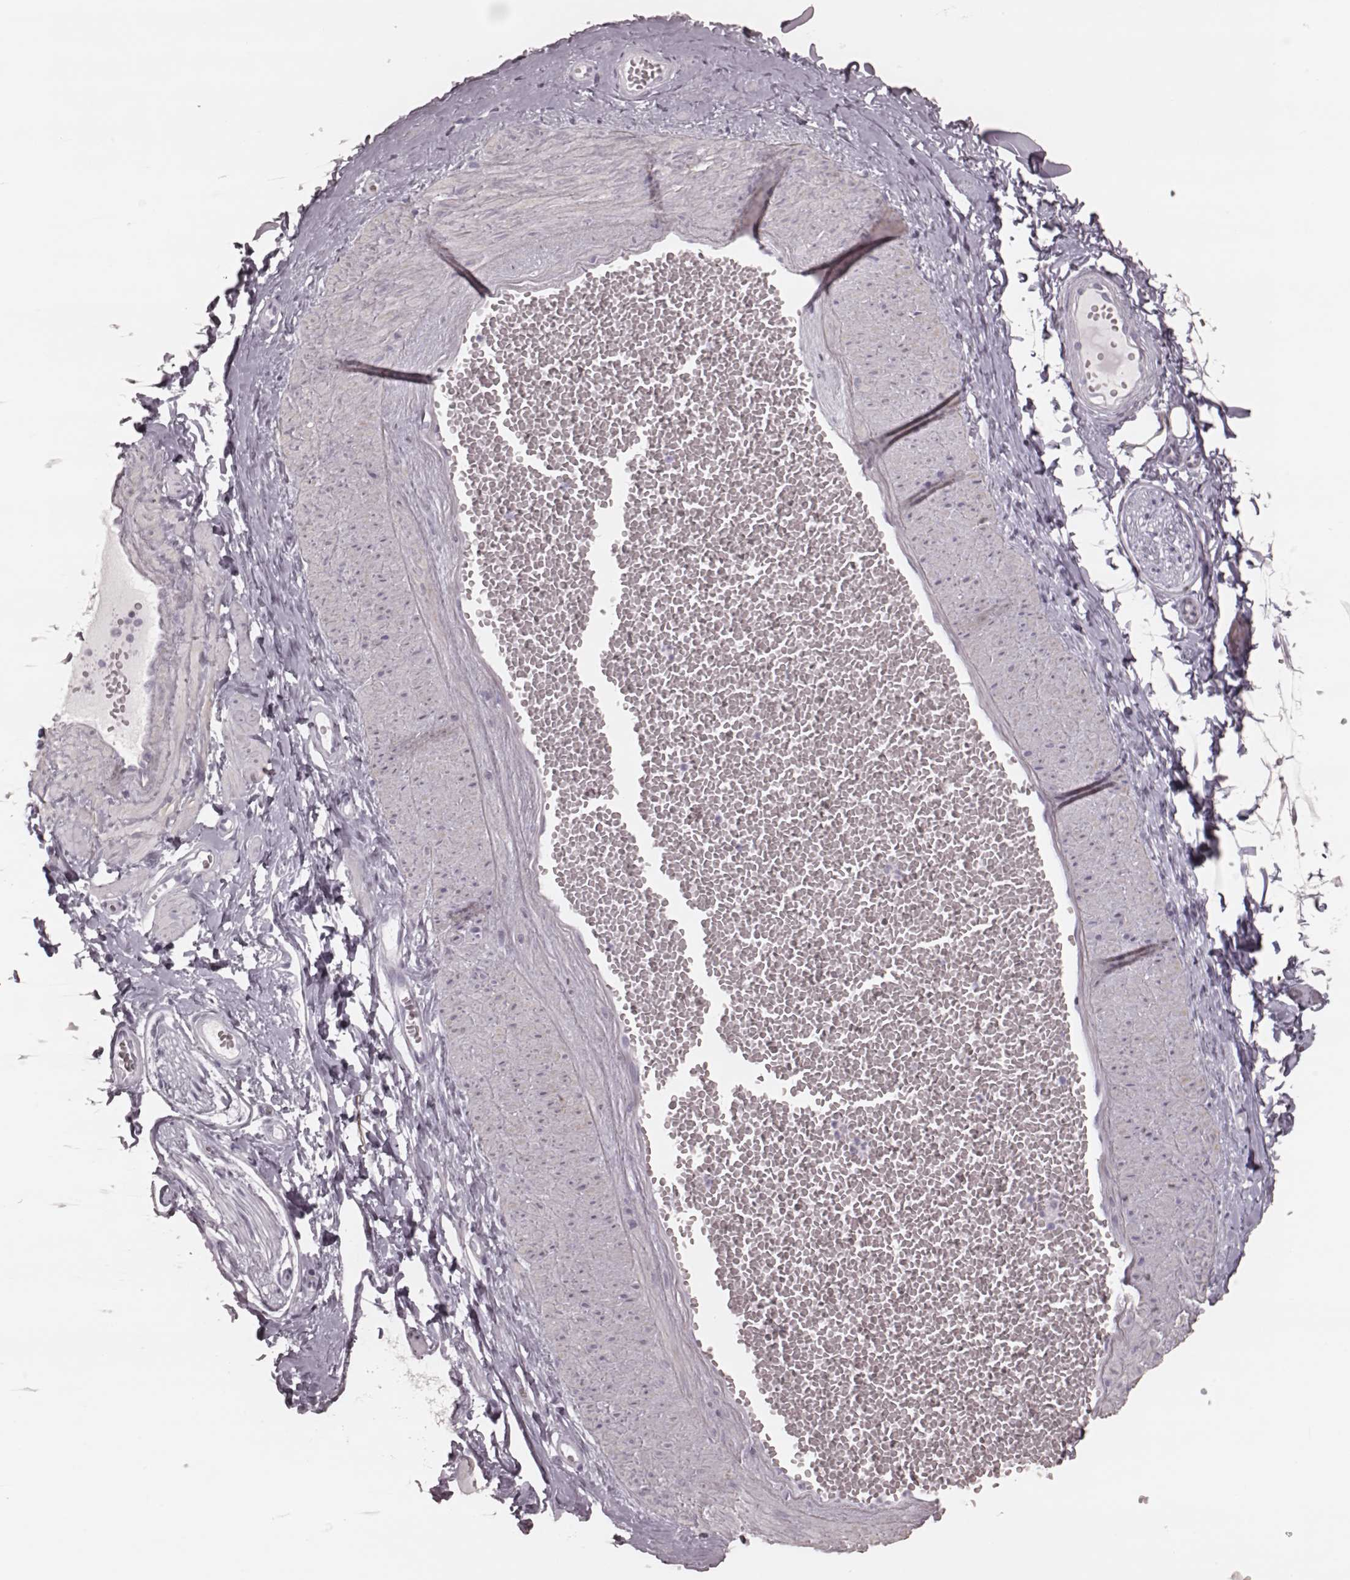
{"staining": {"intensity": "negative", "quantity": "none", "location": "none"}, "tissue": "adipose tissue", "cell_type": "Adipocytes", "image_type": "normal", "snomed": [{"axis": "morphology", "description": "Normal tissue, NOS"}, {"axis": "topography", "description": "Smooth muscle"}, {"axis": "topography", "description": "Peripheral nerve tissue"}], "caption": "Histopathology image shows no protein positivity in adipocytes of normal adipose tissue. (Stains: DAB immunohistochemistry with hematoxylin counter stain, Microscopy: brightfield microscopy at high magnification).", "gene": "KRT74", "patient": {"sex": "male", "age": 22}}